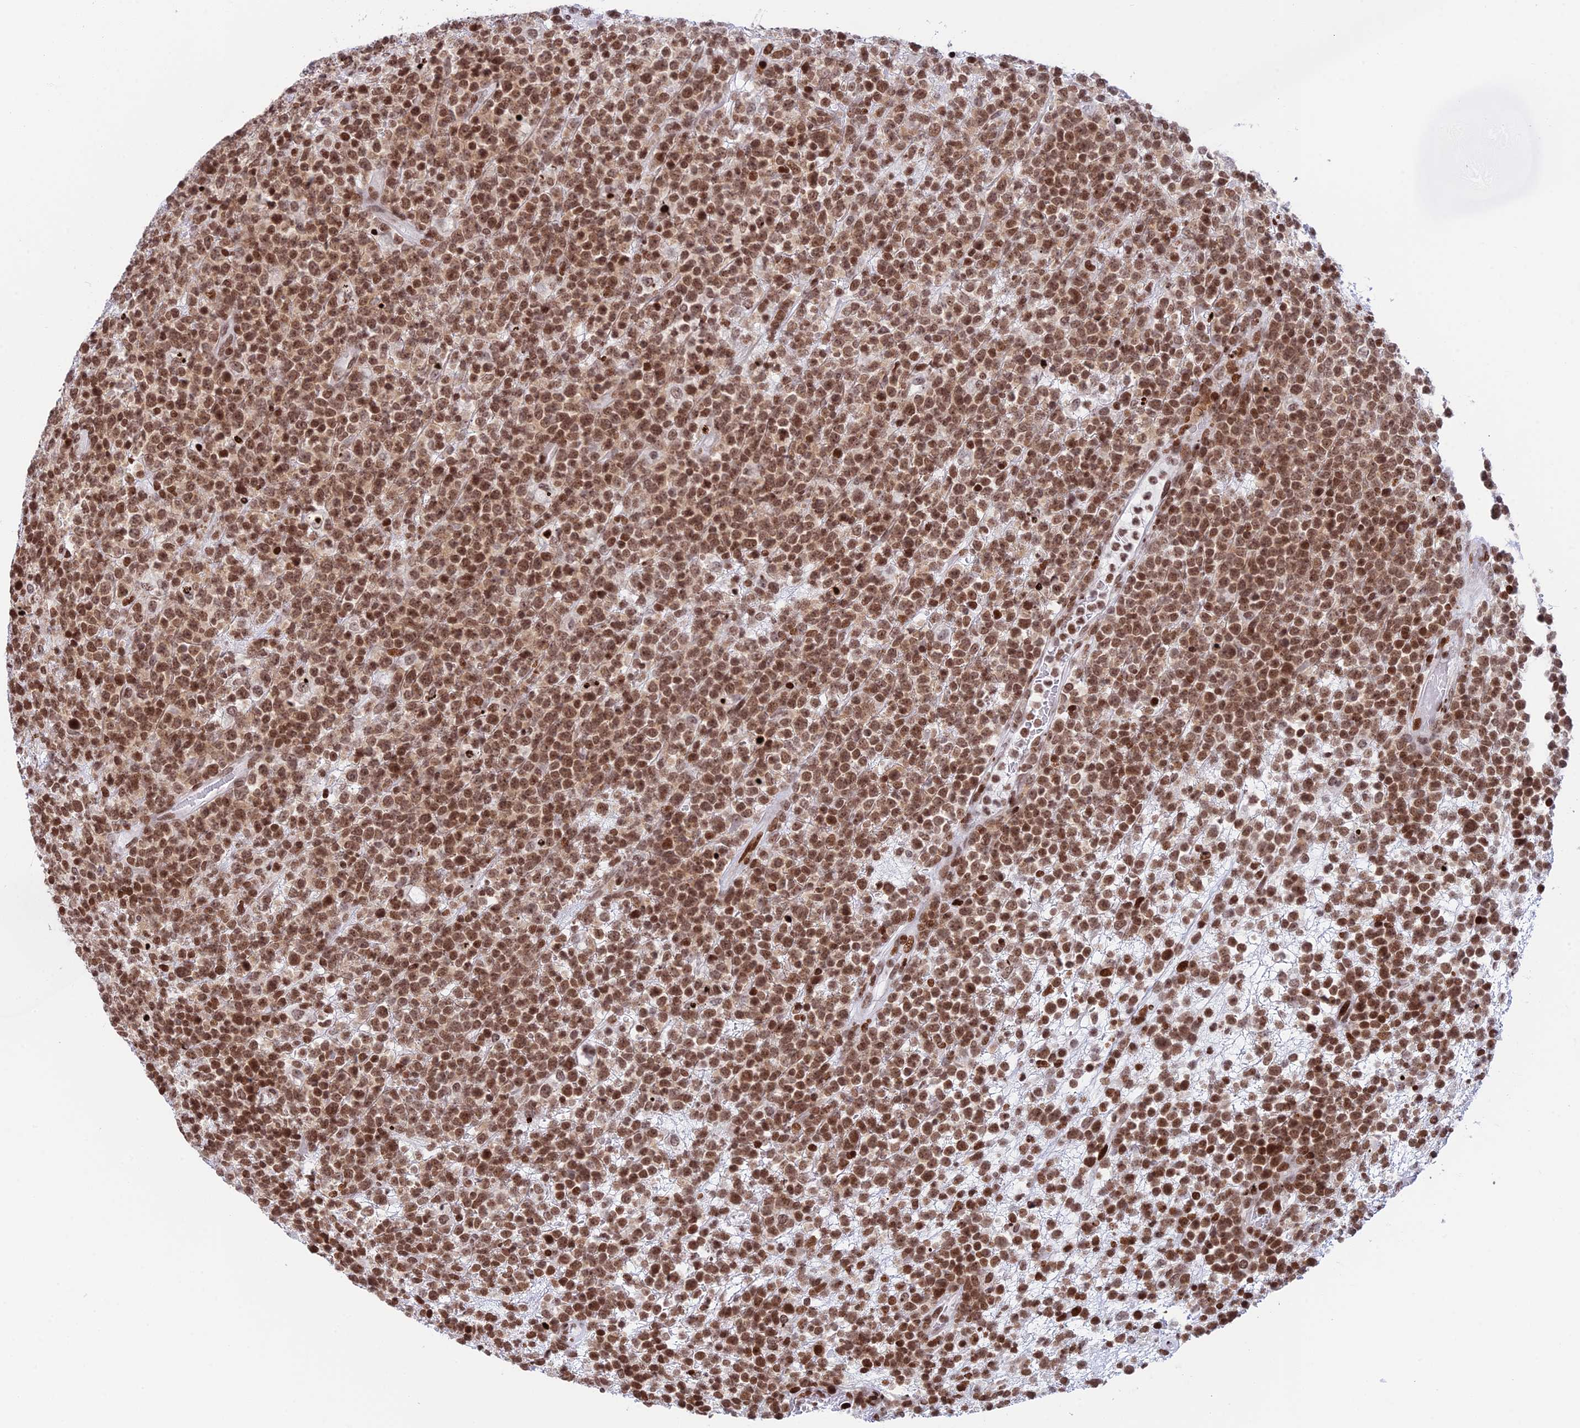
{"staining": {"intensity": "moderate", "quantity": ">75%", "location": "nuclear"}, "tissue": "lymphoma", "cell_type": "Tumor cells", "image_type": "cancer", "snomed": [{"axis": "morphology", "description": "Malignant lymphoma, non-Hodgkin's type, High grade"}, {"axis": "topography", "description": "Colon"}], "caption": "This is an image of immunohistochemistry staining of lymphoma, which shows moderate expression in the nuclear of tumor cells.", "gene": "RPAP1", "patient": {"sex": "female", "age": 53}}